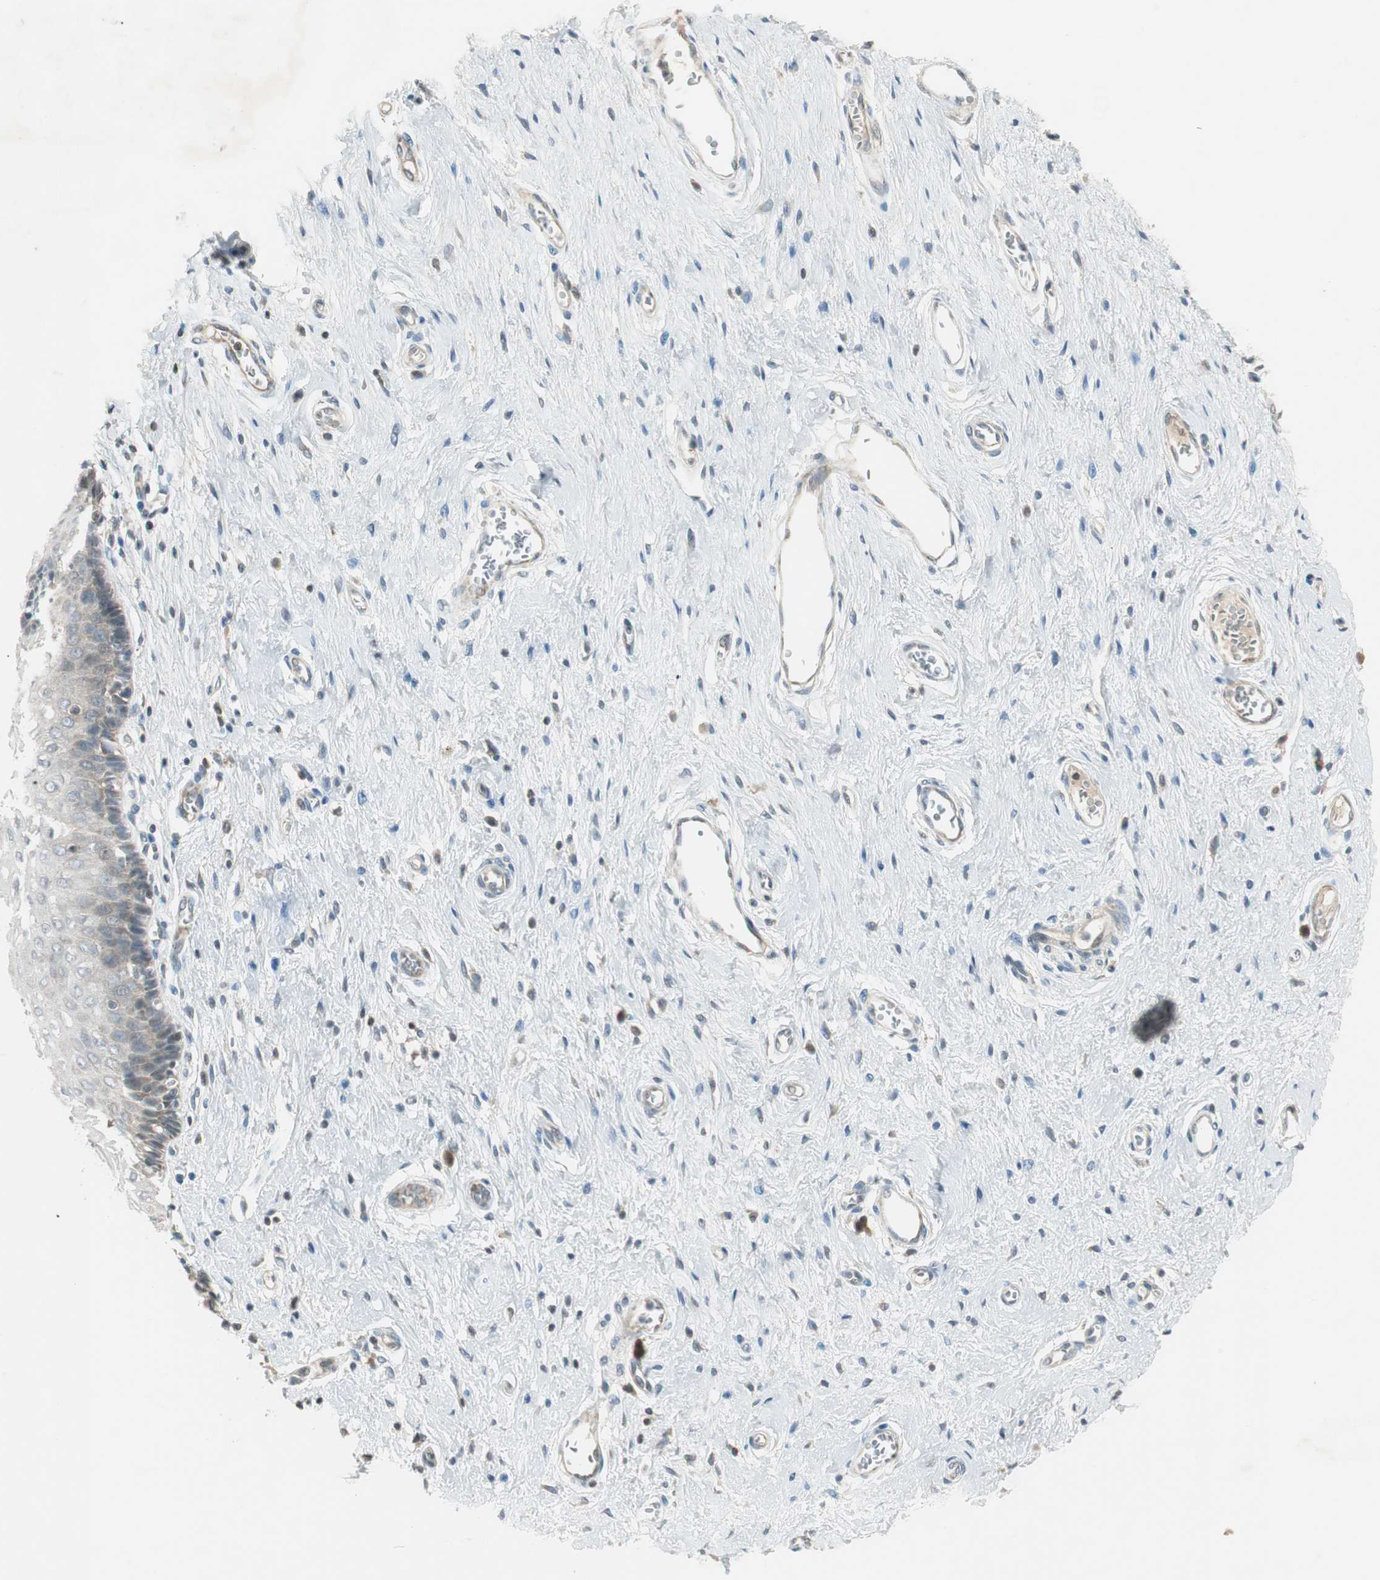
{"staining": {"intensity": "negative", "quantity": "none", "location": "none"}, "tissue": "vagina", "cell_type": "Squamous epithelial cells", "image_type": "normal", "snomed": [{"axis": "morphology", "description": "Normal tissue, NOS"}, {"axis": "topography", "description": "Soft tissue"}, {"axis": "topography", "description": "Vagina"}], "caption": "The micrograph reveals no significant positivity in squamous epithelial cells of vagina. (Immunohistochemistry (ihc), brightfield microscopy, high magnification).", "gene": "USP2", "patient": {"sex": "female", "age": 61}}